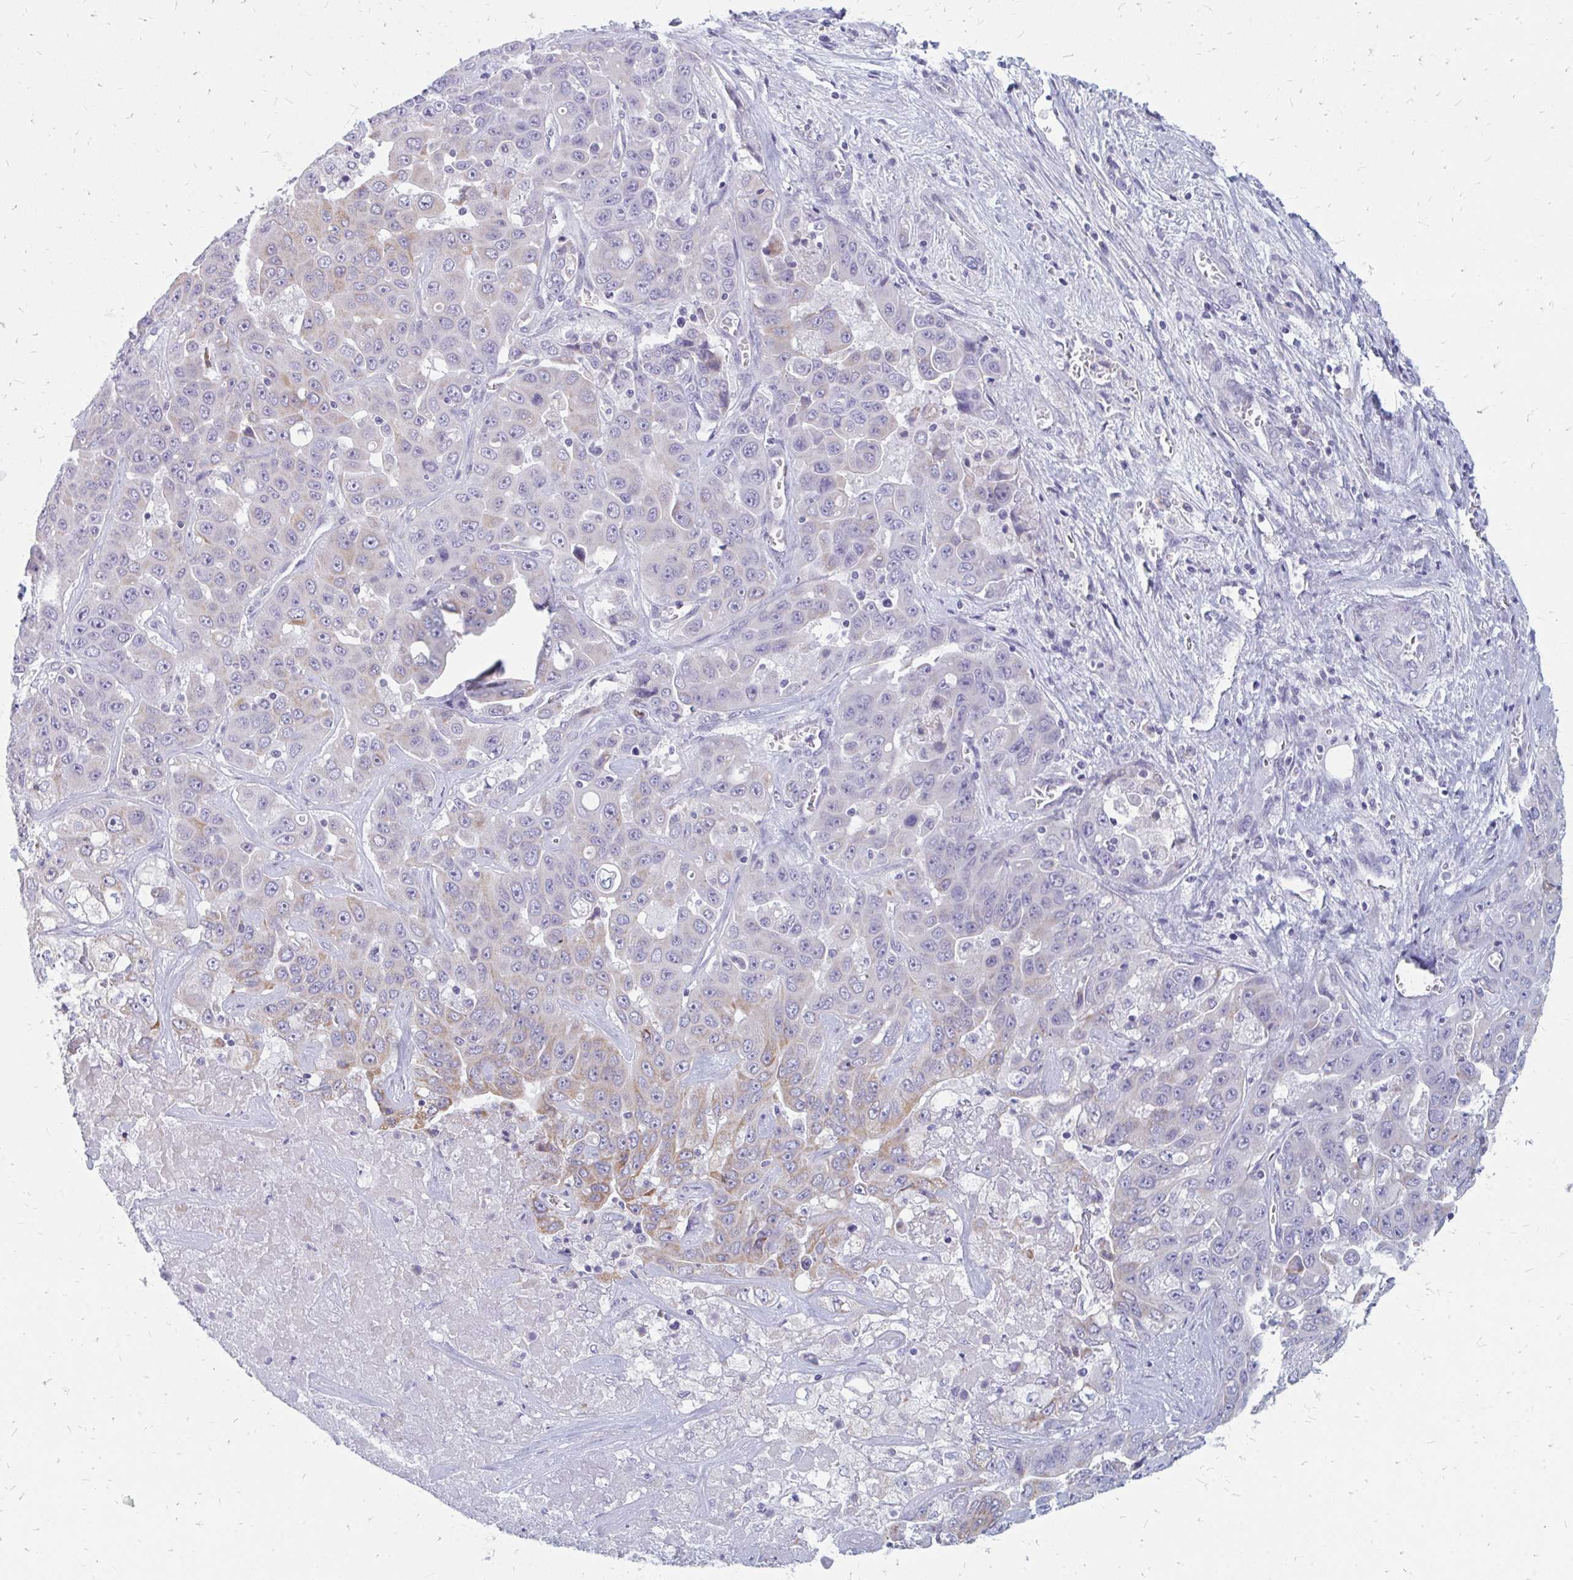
{"staining": {"intensity": "moderate", "quantity": "<25%", "location": "cytoplasmic/membranous"}, "tissue": "liver cancer", "cell_type": "Tumor cells", "image_type": "cancer", "snomed": [{"axis": "morphology", "description": "Cholangiocarcinoma"}, {"axis": "topography", "description": "Liver"}], "caption": "Immunohistochemistry (IHC) (DAB) staining of human liver cancer (cholangiocarcinoma) reveals moderate cytoplasmic/membranous protein staining in about <25% of tumor cells. (DAB (3,3'-diaminobenzidine) = brown stain, brightfield microscopy at high magnification).", "gene": "OR10V1", "patient": {"sex": "female", "age": 52}}